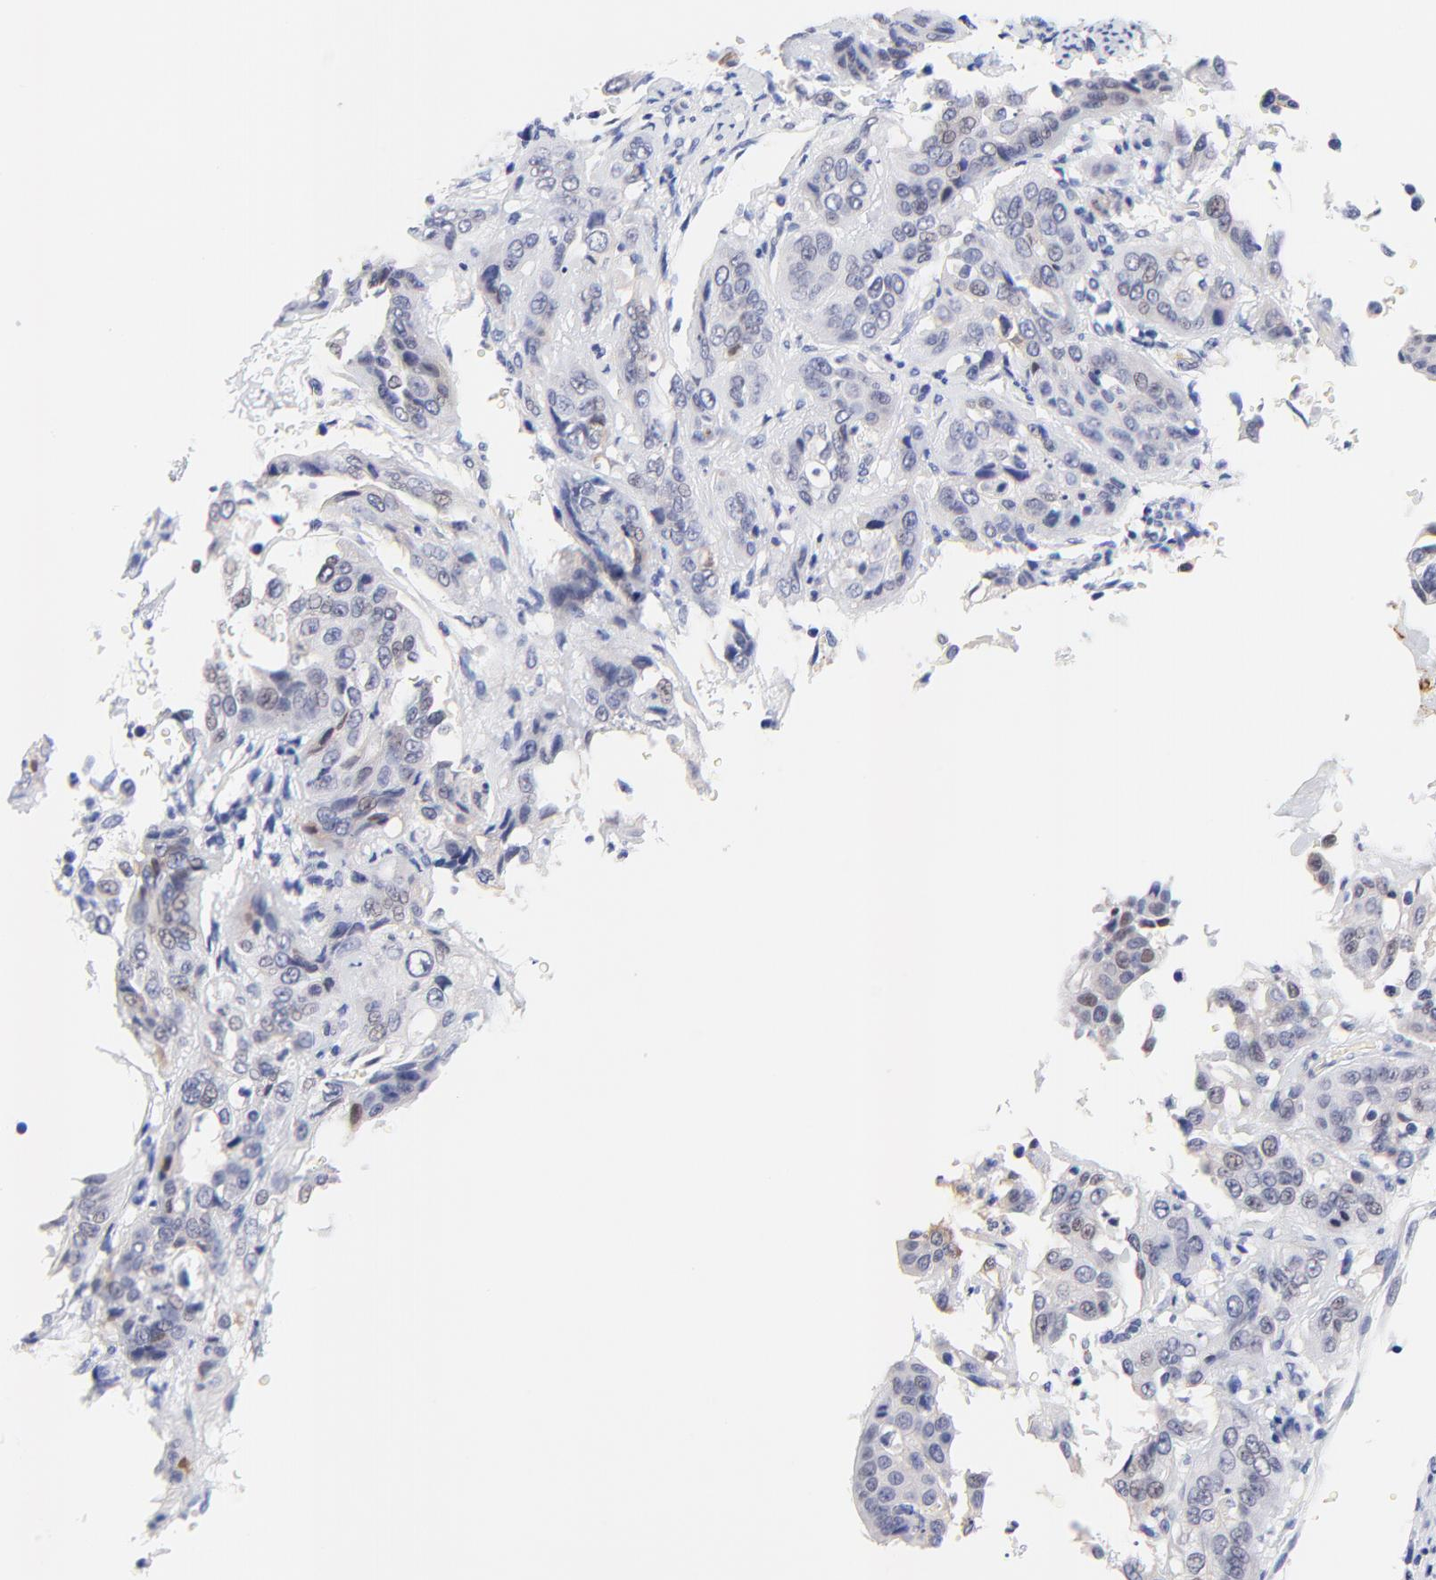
{"staining": {"intensity": "negative", "quantity": "none", "location": "none"}, "tissue": "cervical cancer", "cell_type": "Tumor cells", "image_type": "cancer", "snomed": [{"axis": "morphology", "description": "Squamous cell carcinoma, NOS"}, {"axis": "topography", "description": "Cervix"}], "caption": "Cervical squamous cell carcinoma was stained to show a protein in brown. There is no significant expression in tumor cells. Nuclei are stained in blue.", "gene": "FAM117B", "patient": {"sex": "female", "age": 41}}